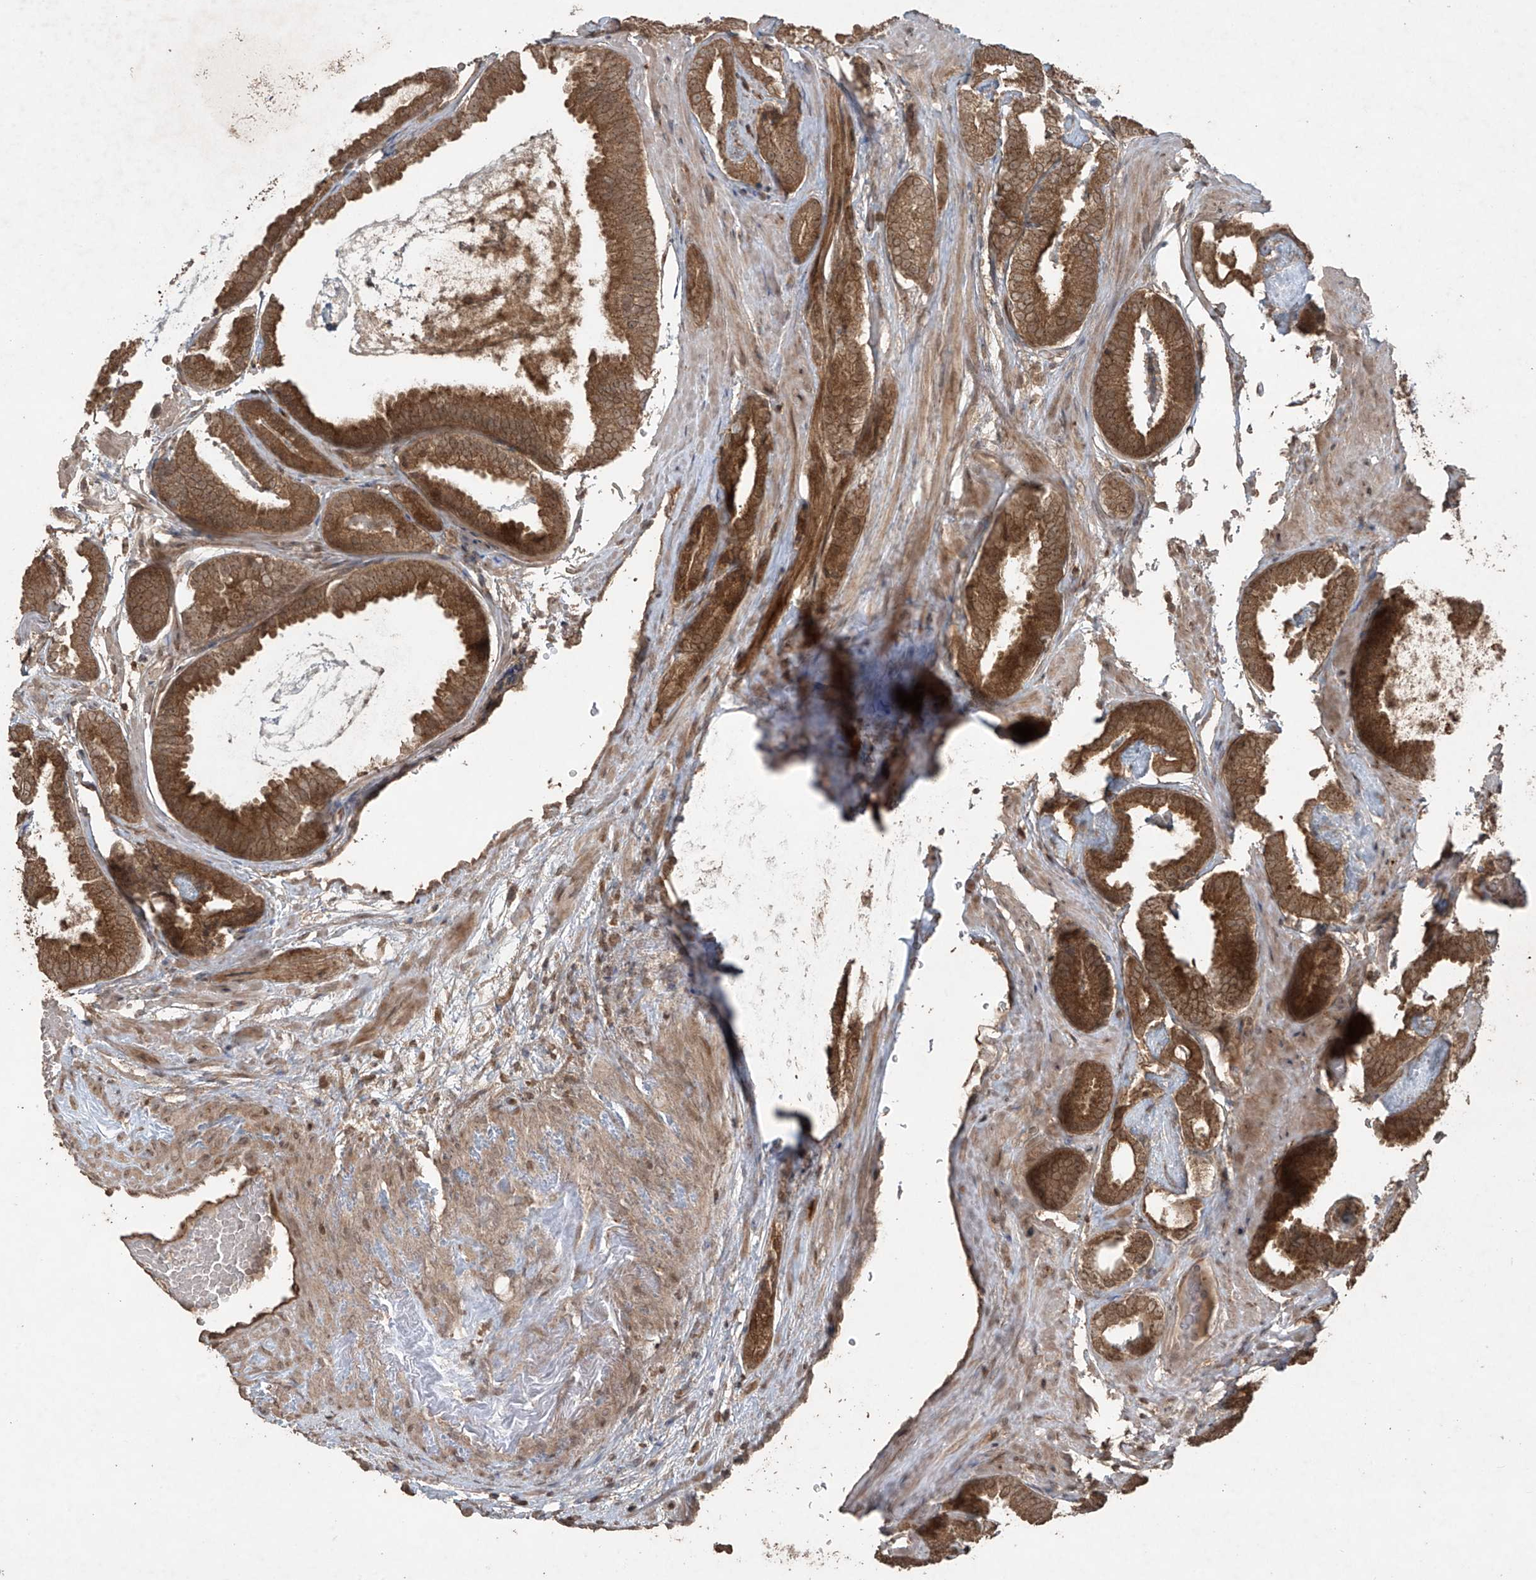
{"staining": {"intensity": "moderate", "quantity": ">75%", "location": "cytoplasmic/membranous"}, "tissue": "prostate cancer", "cell_type": "Tumor cells", "image_type": "cancer", "snomed": [{"axis": "morphology", "description": "Adenocarcinoma, Low grade"}, {"axis": "topography", "description": "Prostate"}], "caption": "High-magnification brightfield microscopy of prostate cancer stained with DAB (3,3'-diaminobenzidine) (brown) and counterstained with hematoxylin (blue). tumor cells exhibit moderate cytoplasmic/membranous staining is identified in approximately>75% of cells. The staining was performed using DAB (3,3'-diaminobenzidine), with brown indicating positive protein expression. Nuclei are stained blue with hematoxylin.", "gene": "PGPEP1", "patient": {"sex": "male", "age": 71}}